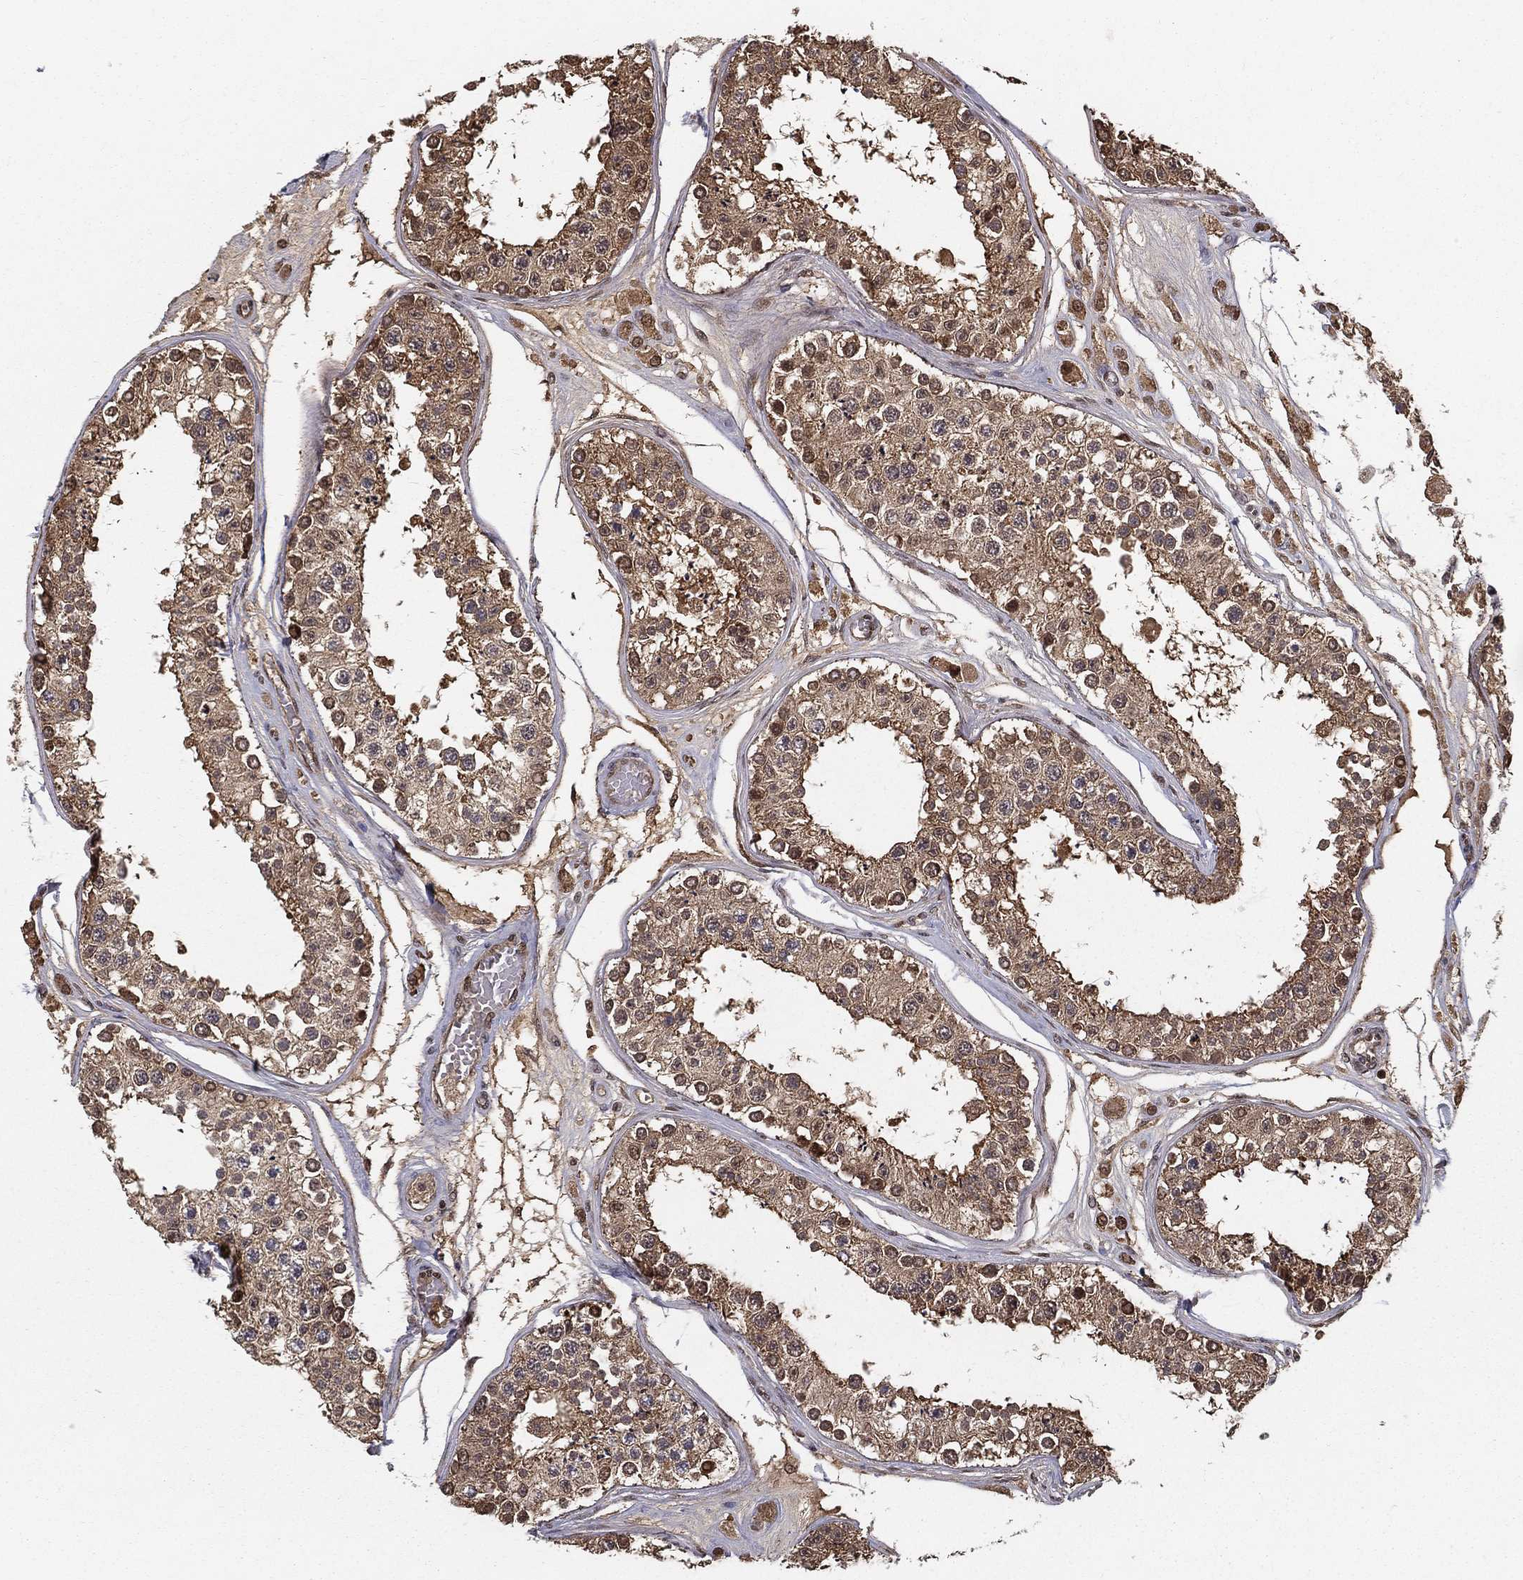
{"staining": {"intensity": "strong", "quantity": "25%-75%", "location": "cytoplasmic/membranous,nuclear"}, "tissue": "testis", "cell_type": "Cells in seminiferous ducts", "image_type": "normal", "snomed": [{"axis": "morphology", "description": "Normal tissue, NOS"}, {"axis": "topography", "description": "Testis"}], "caption": "A high amount of strong cytoplasmic/membranous,nuclear expression is seen in about 25%-75% of cells in seminiferous ducts in unremarkable testis.", "gene": "SLC6A6", "patient": {"sex": "male", "age": 25}}